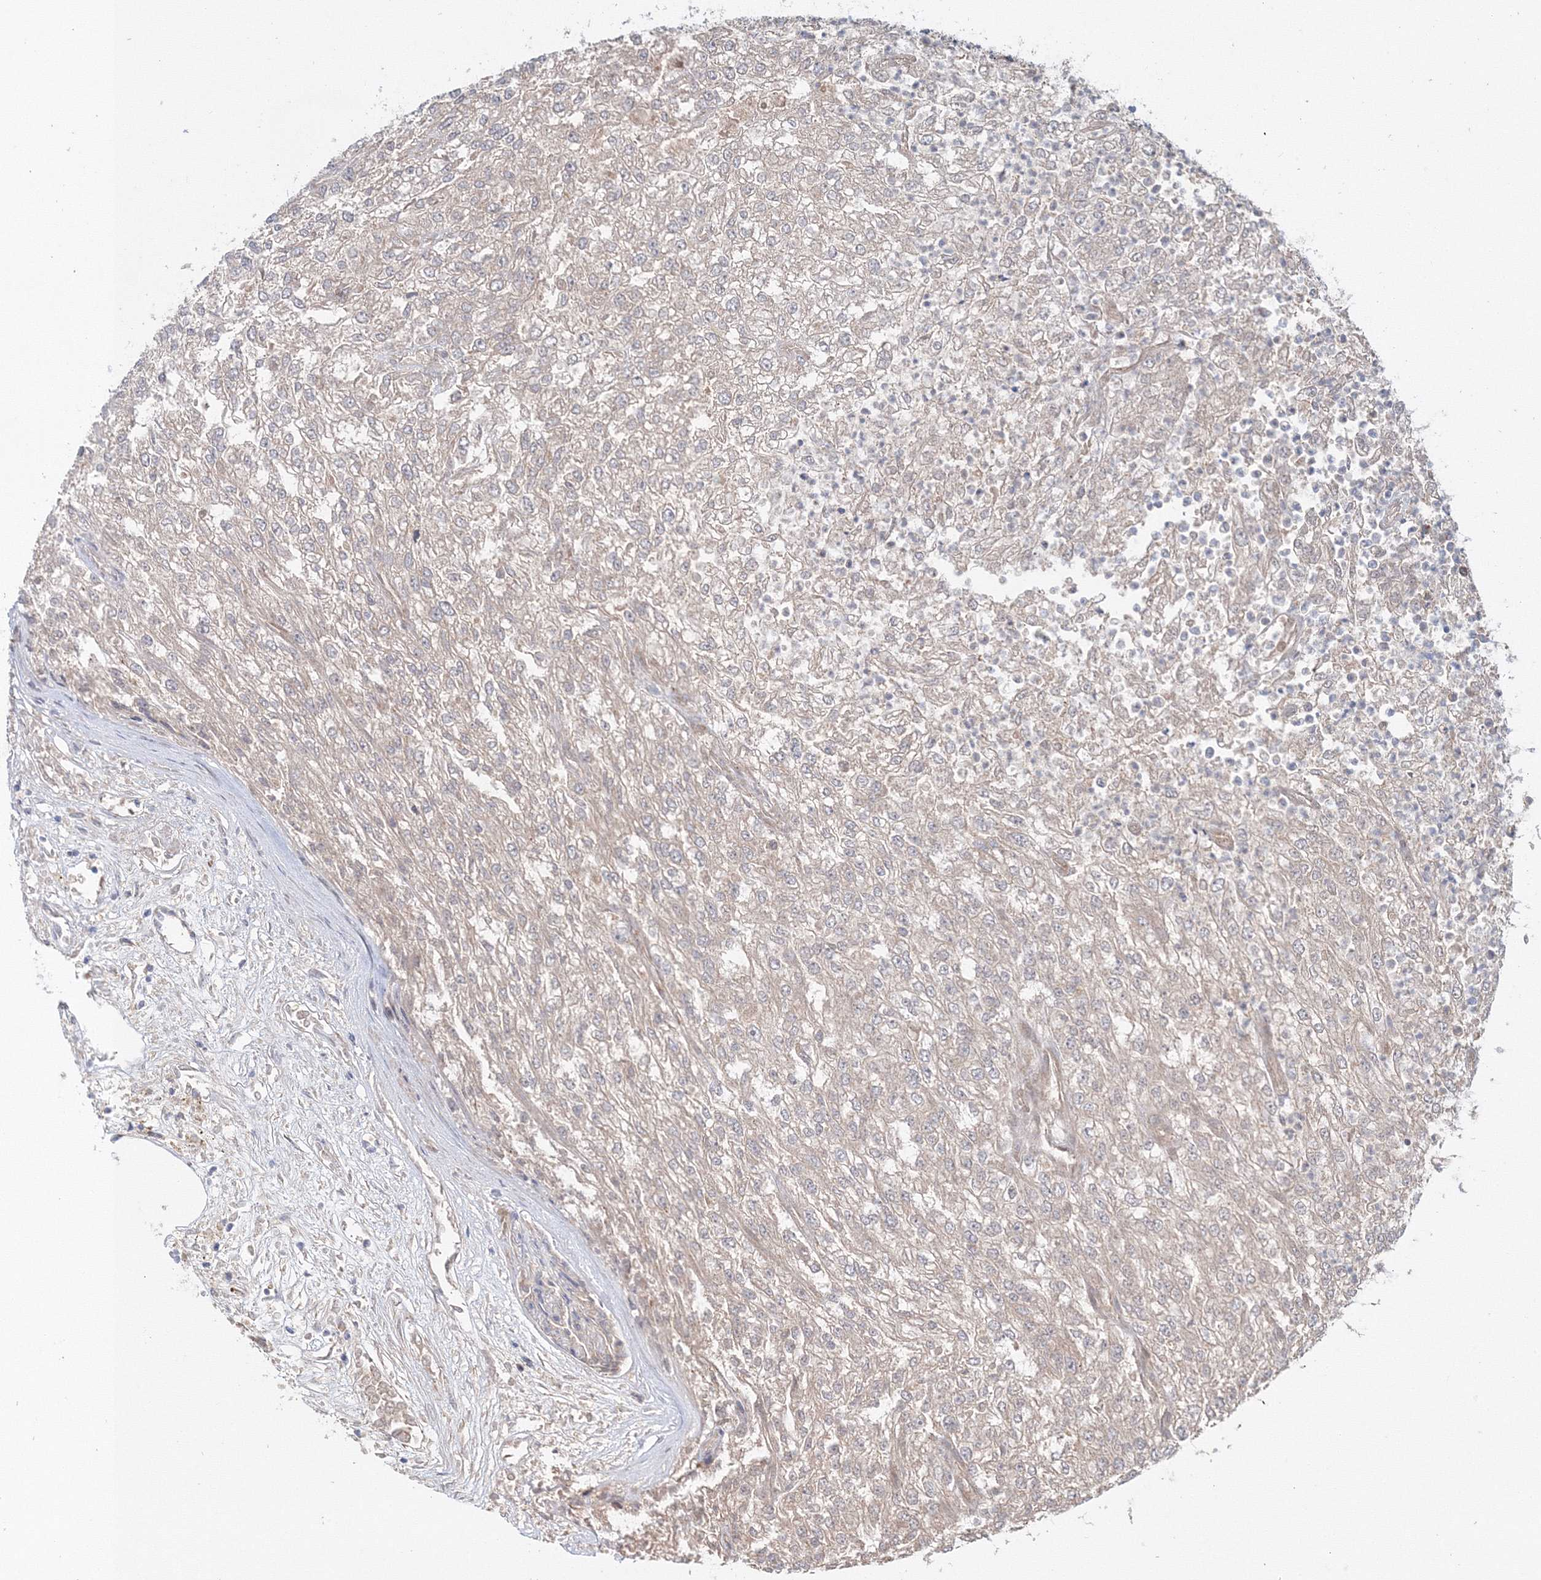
{"staining": {"intensity": "negative", "quantity": "none", "location": "none"}, "tissue": "renal cancer", "cell_type": "Tumor cells", "image_type": "cancer", "snomed": [{"axis": "morphology", "description": "Adenocarcinoma, NOS"}, {"axis": "topography", "description": "Kidney"}], "caption": "Immunohistochemistry (IHC) of human renal adenocarcinoma exhibits no staining in tumor cells.", "gene": "NOA1", "patient": {"sex": "female", "age": 54}}